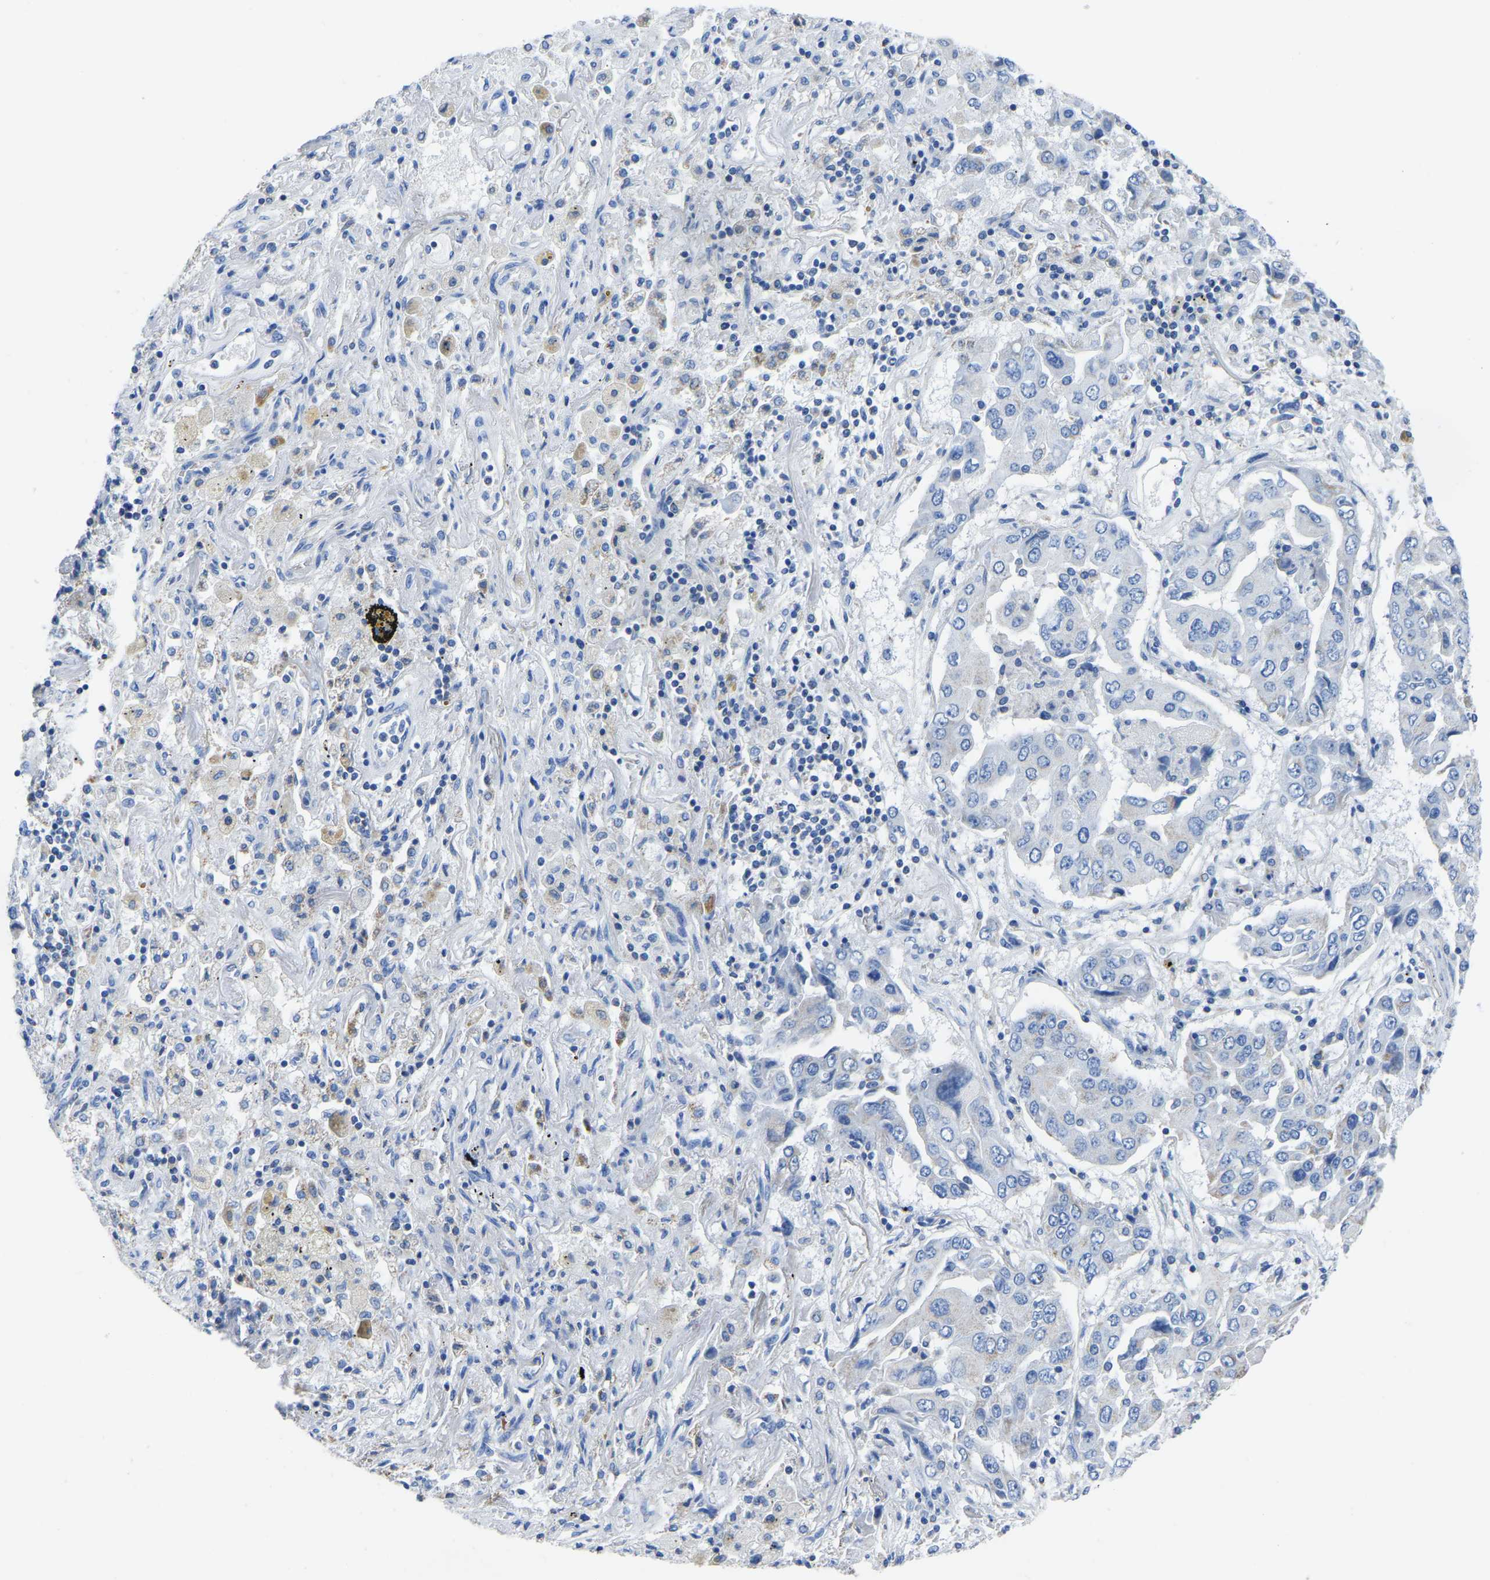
{"staining": {"intensity": "negative", "quantity": "none", "location": "none"}, "tissue": "lung cancer", "cell_type": "Tumor cells", "image_type": "cancer", "snomed": [{"axis": "morphology", "description": "Adenocarcinoma, NOS"}, {"axis": "topography", "description": "Lung"}], "caption": "Micrograph shows no protein staining in tumor cells of lung adenocarcinoma tissue. The staining was performed using DAB to visualize the protein expression in brown, while the nuclei were stained in blue with hematoxylin (Magnification: 20x).", "gene": "ETFA", "patient": {"sex": "female", "age": 65}}